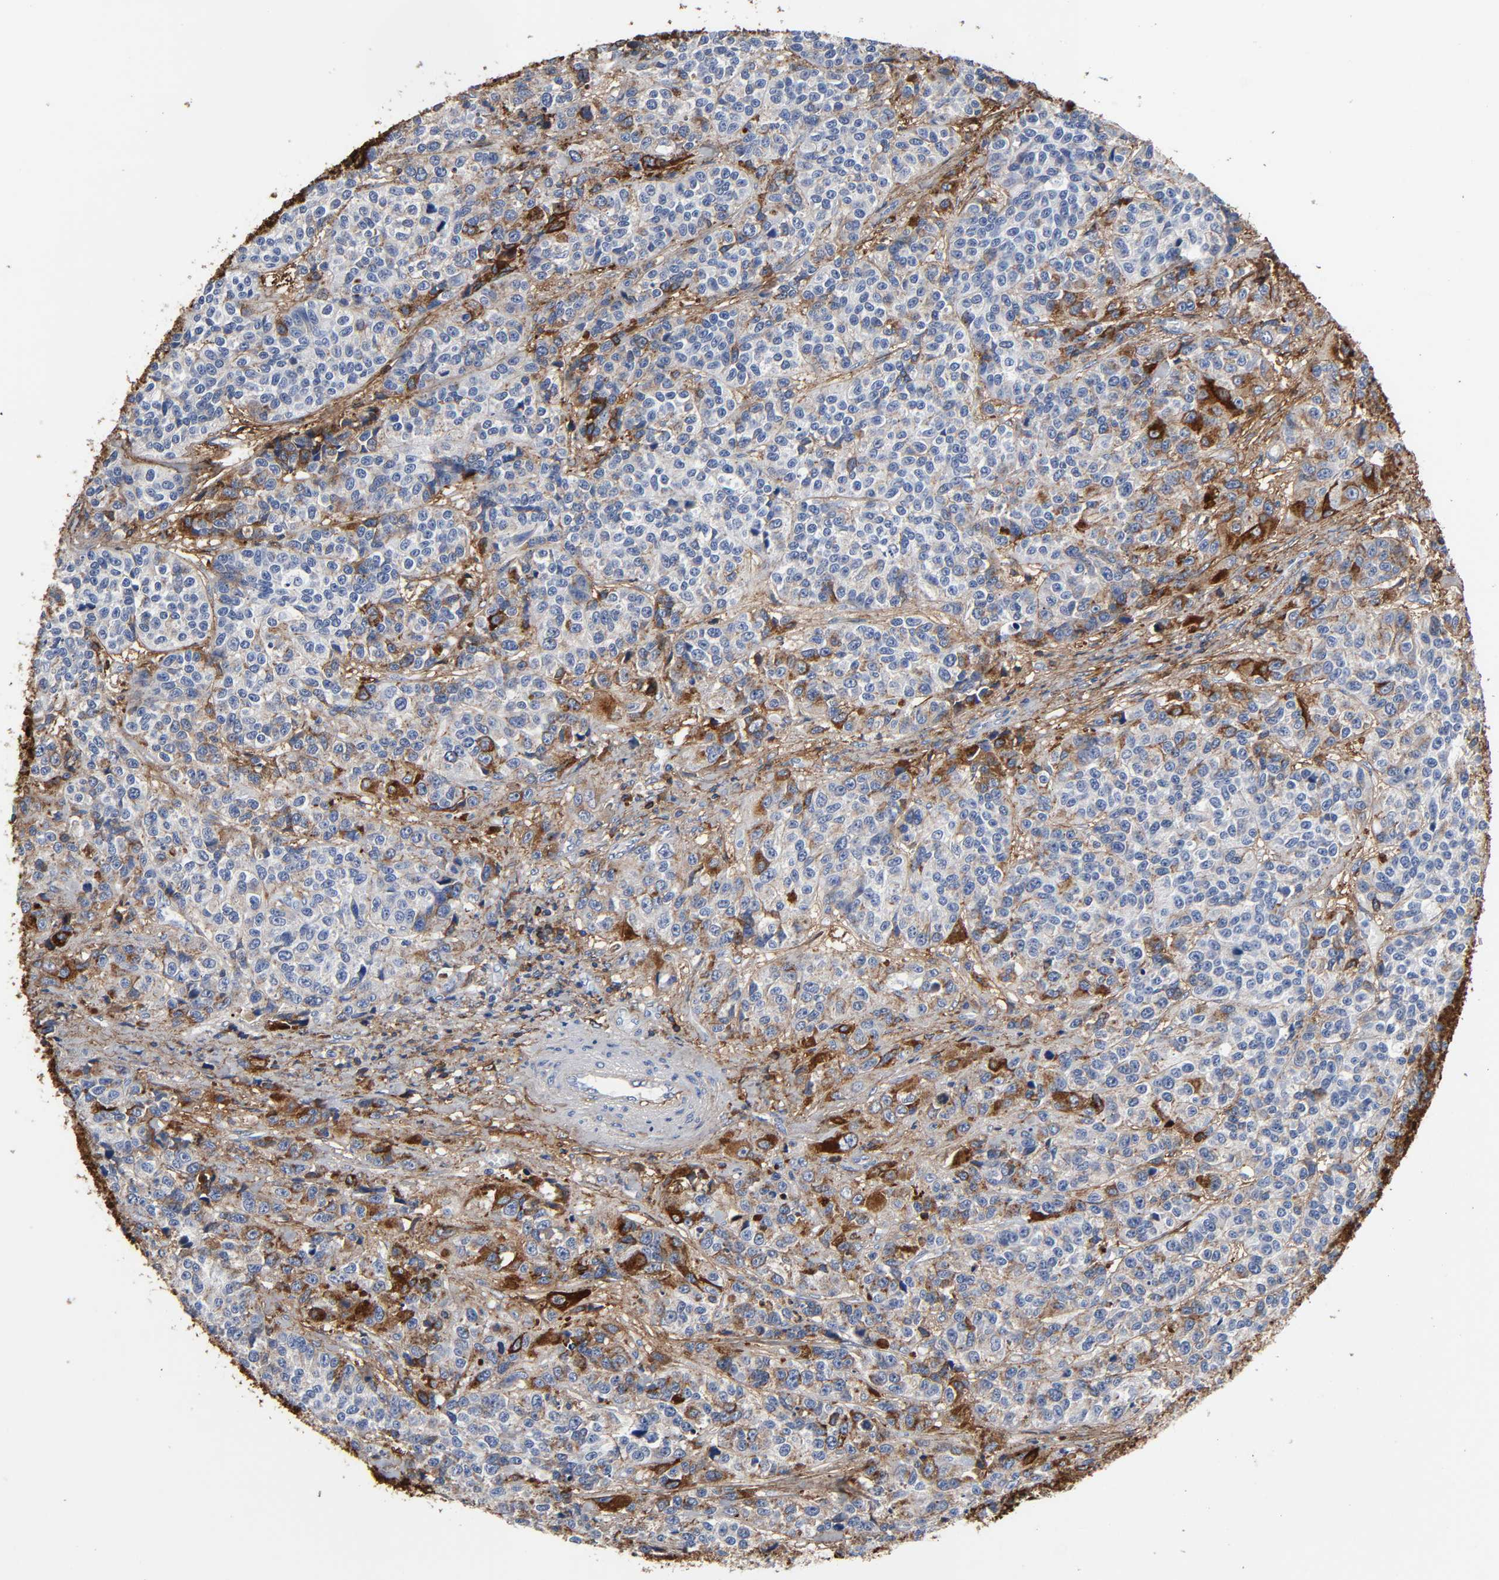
{"staining": {"intensity": "strong", "quantity": "<25%", "location": "cytoplasmic/membranous"}, "tissue": "urothelial cancer", "cell_type": "Tumor cells", "image_type": "cancer", "snomed": [{"axis": "morphology", "description": "Urothelial carcinoma, High grade"}, {"axis": "topography", "description": "Urinary bladder"}], "caption": "Urothelial cancer tissue shows strong cytoplasmic/membranous positivity in about <25% of tumor cells, visualized by immunohistochemistry. (brown staining indicates protein expression, while blue staining denotes nuclei).", "gene": "FBLN1", "patient": {"sex": "female", "age": 81}}